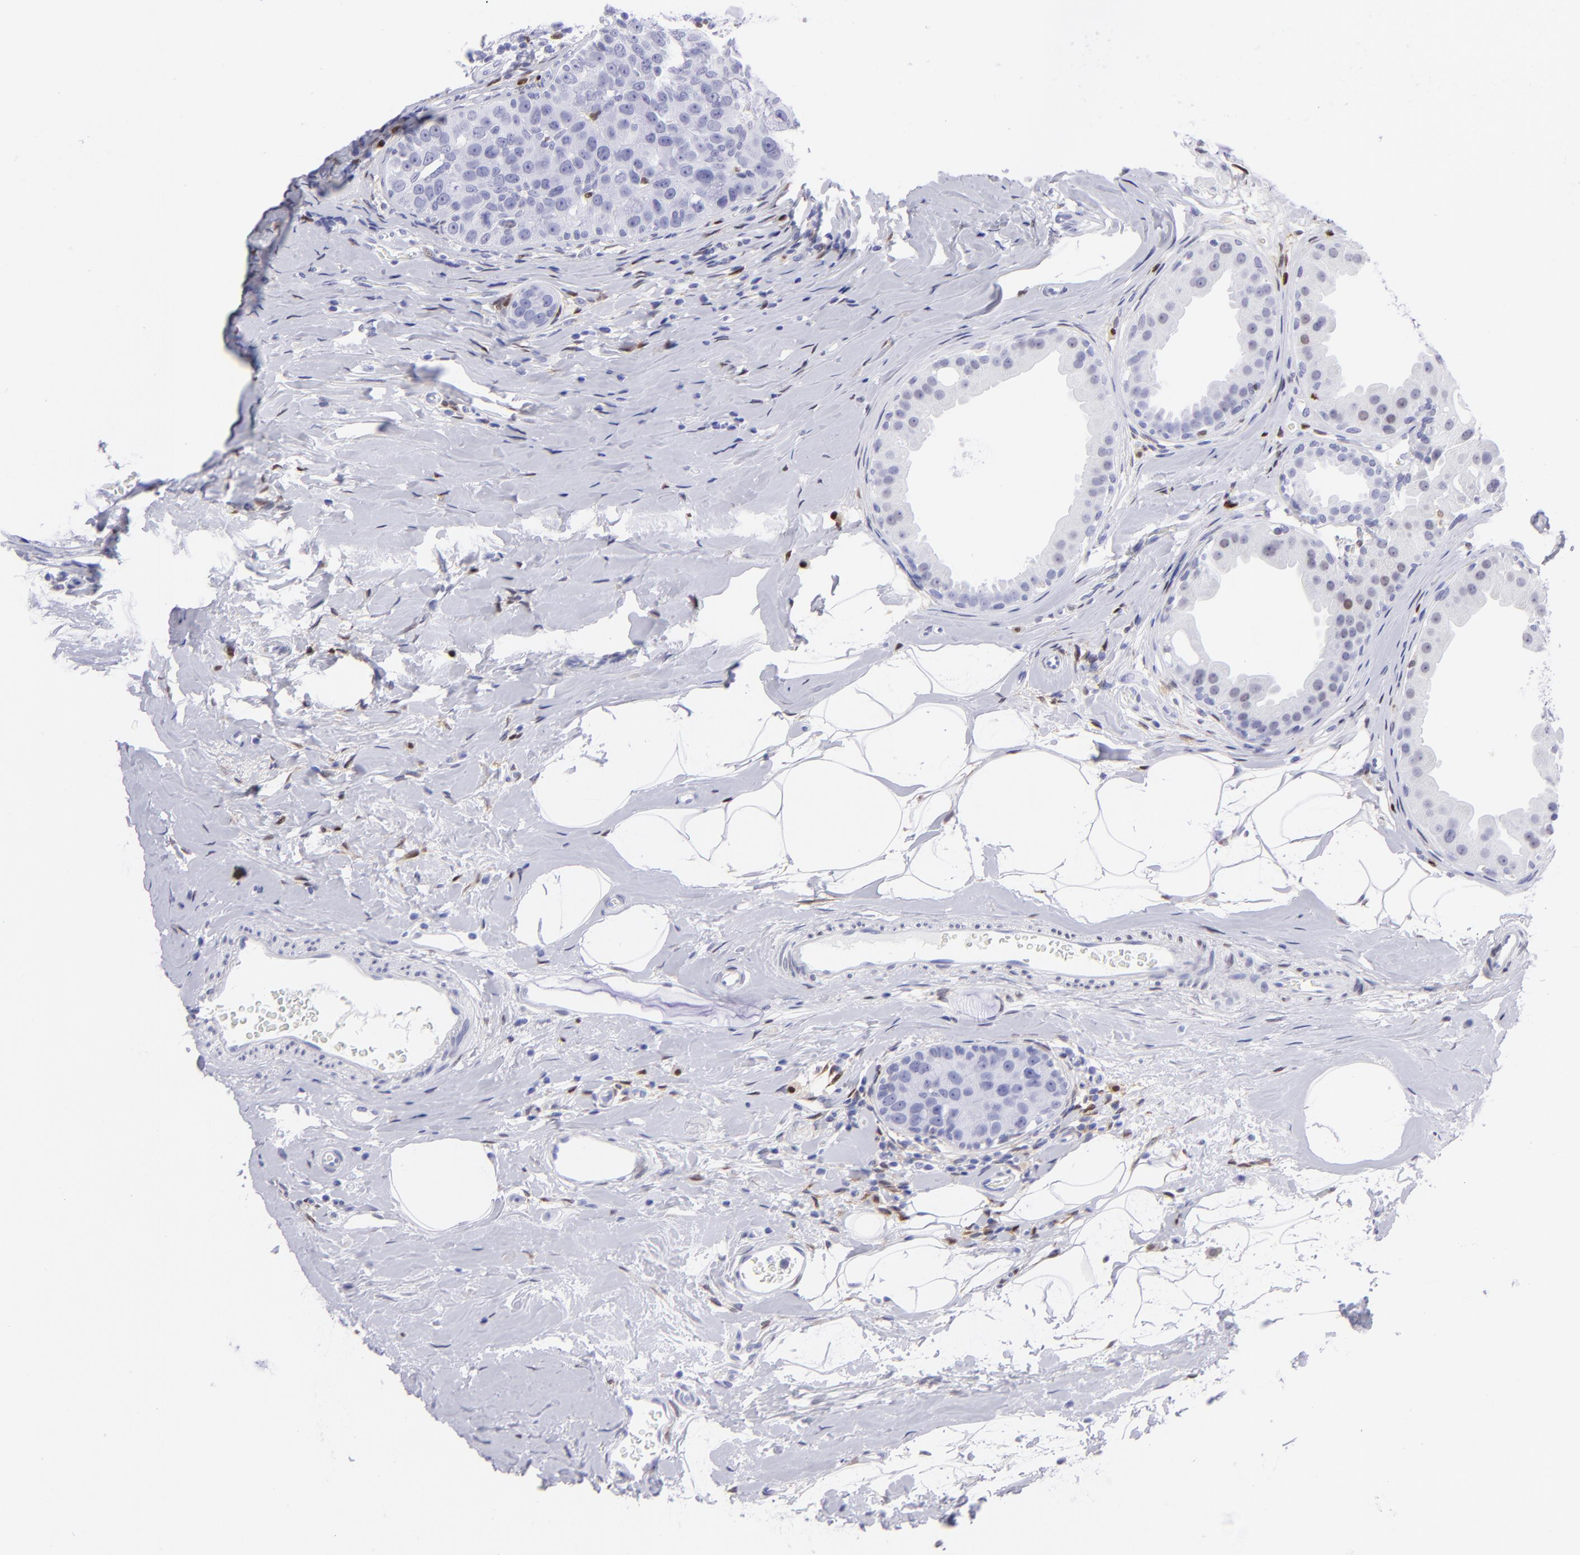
{"staining": {"intensity": "negative", "quantity": "none", "location": "none"}, "tissue": "breast cancer", "cell_type": "Tumor cells", "image_type": "cancer", "snomed": [{"axis": "morphology", "description": "Normal tissue, NOS"}, {"axis": "morphology", "description": "Duct carcinoma"}, {"axis": "topography", "description": "Breast"}], "caption": "Immunohistochemistry of breast infiltrating ductal carcinoma reveals no positivity in tumor cells. (DAB (3,3'-diaminobenzidine) immunohistochemistry, high magnification).", "gene": "MITF", "patient": {"sex": "female", "age": 50}}